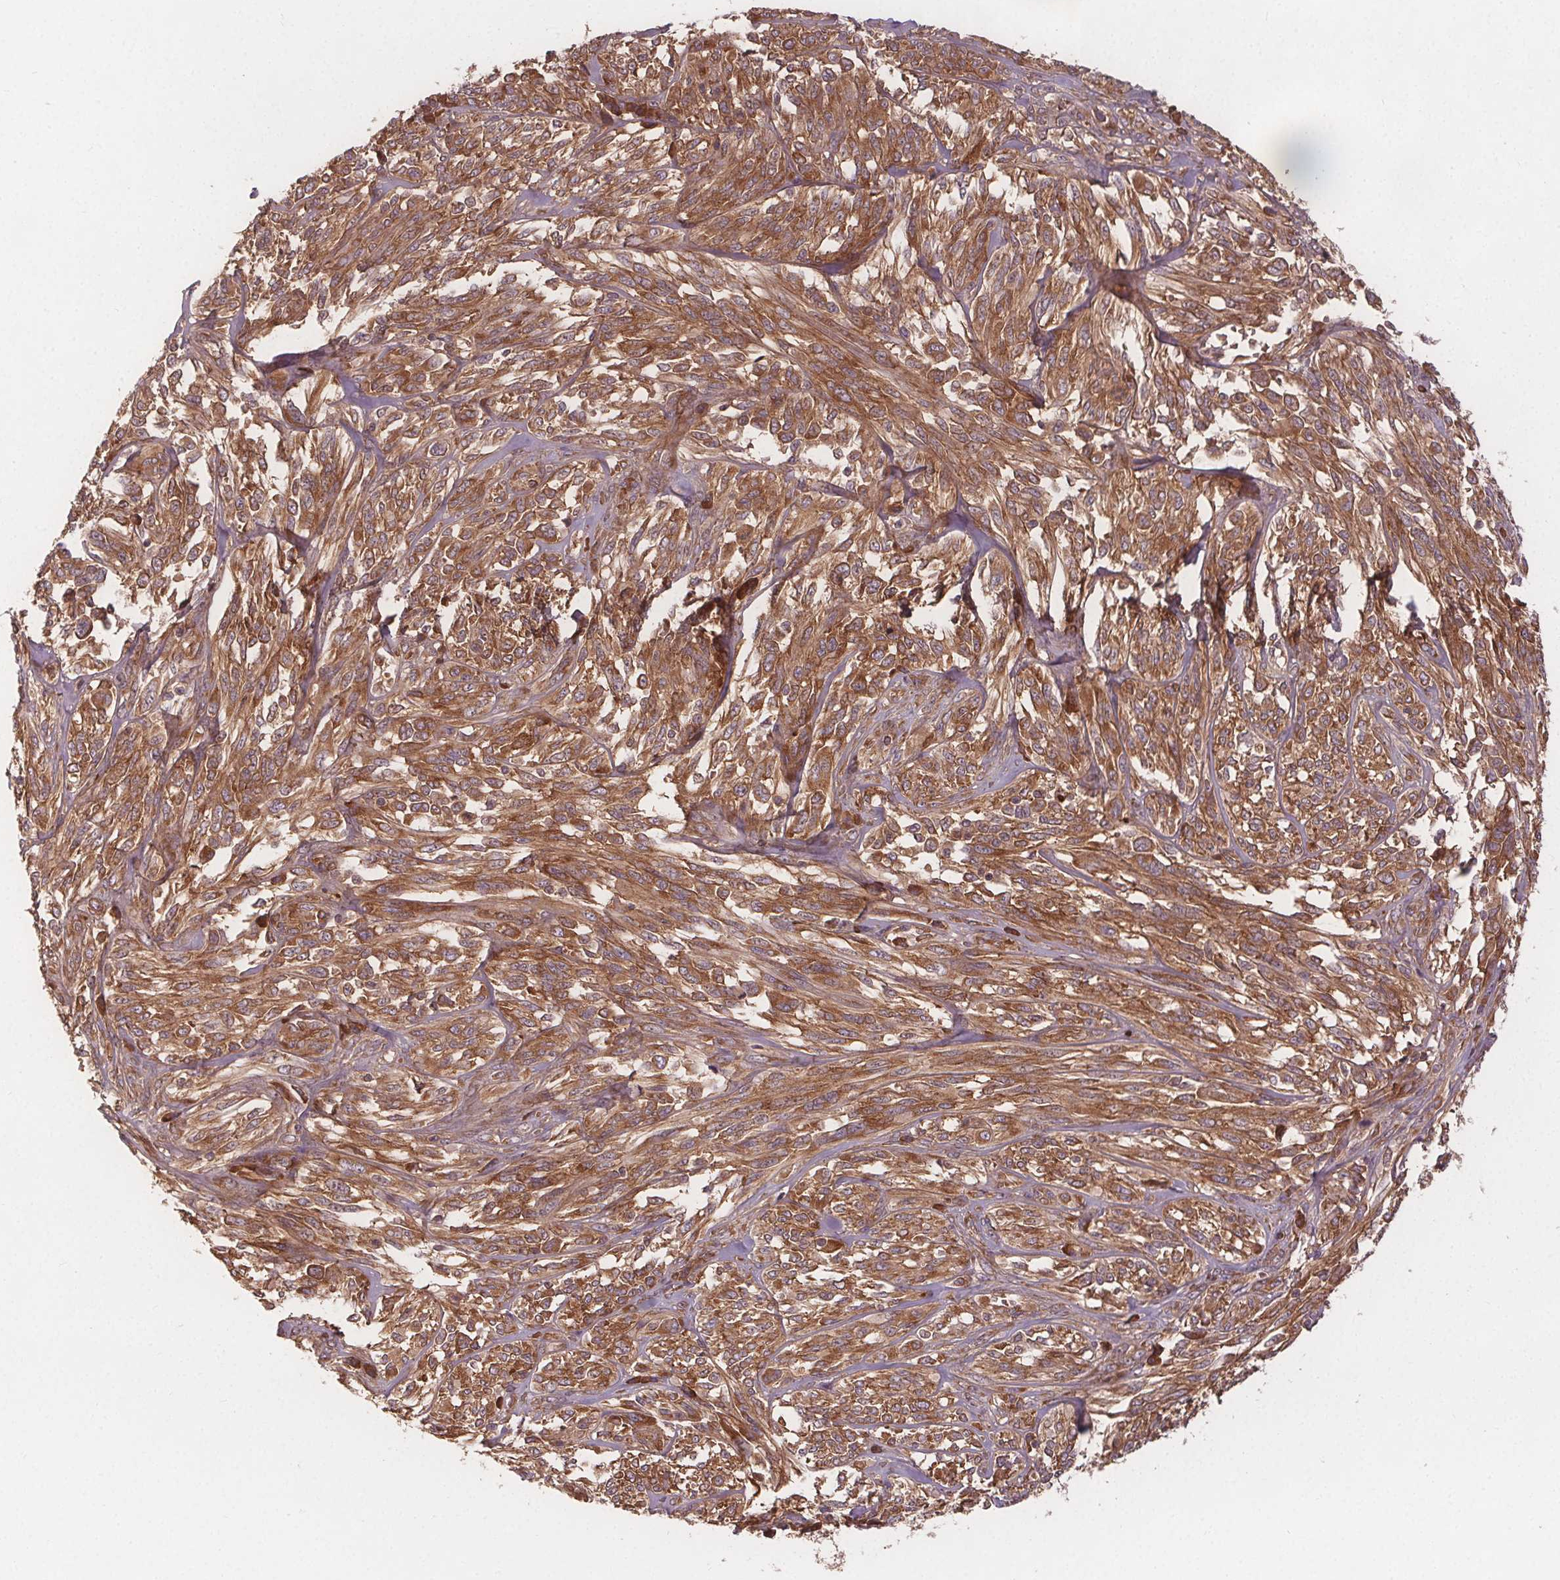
{"staining": {"intensity": "moderate", "quantity": ">75%", "location": "cytoplasmic/membranous"}, "tissue": "melanoma", "cell_type": "Tumor cells", "image_type": "cancer", "snomed": [{"axis": "morphology", "description": "Malignant melanoma, NOS"}, {"axis": "topography", "description": "Skin"}], "caption": "This image exhibits malignant melanoma stained with IHC to label a protein in brown. The cytoplasmic/membranous of tumor cells show moderate positivity for the protein. Nuclei are counter-stained blue.", "gene": "EIF3D", "patient": {"sex": "female", "age": 91}}